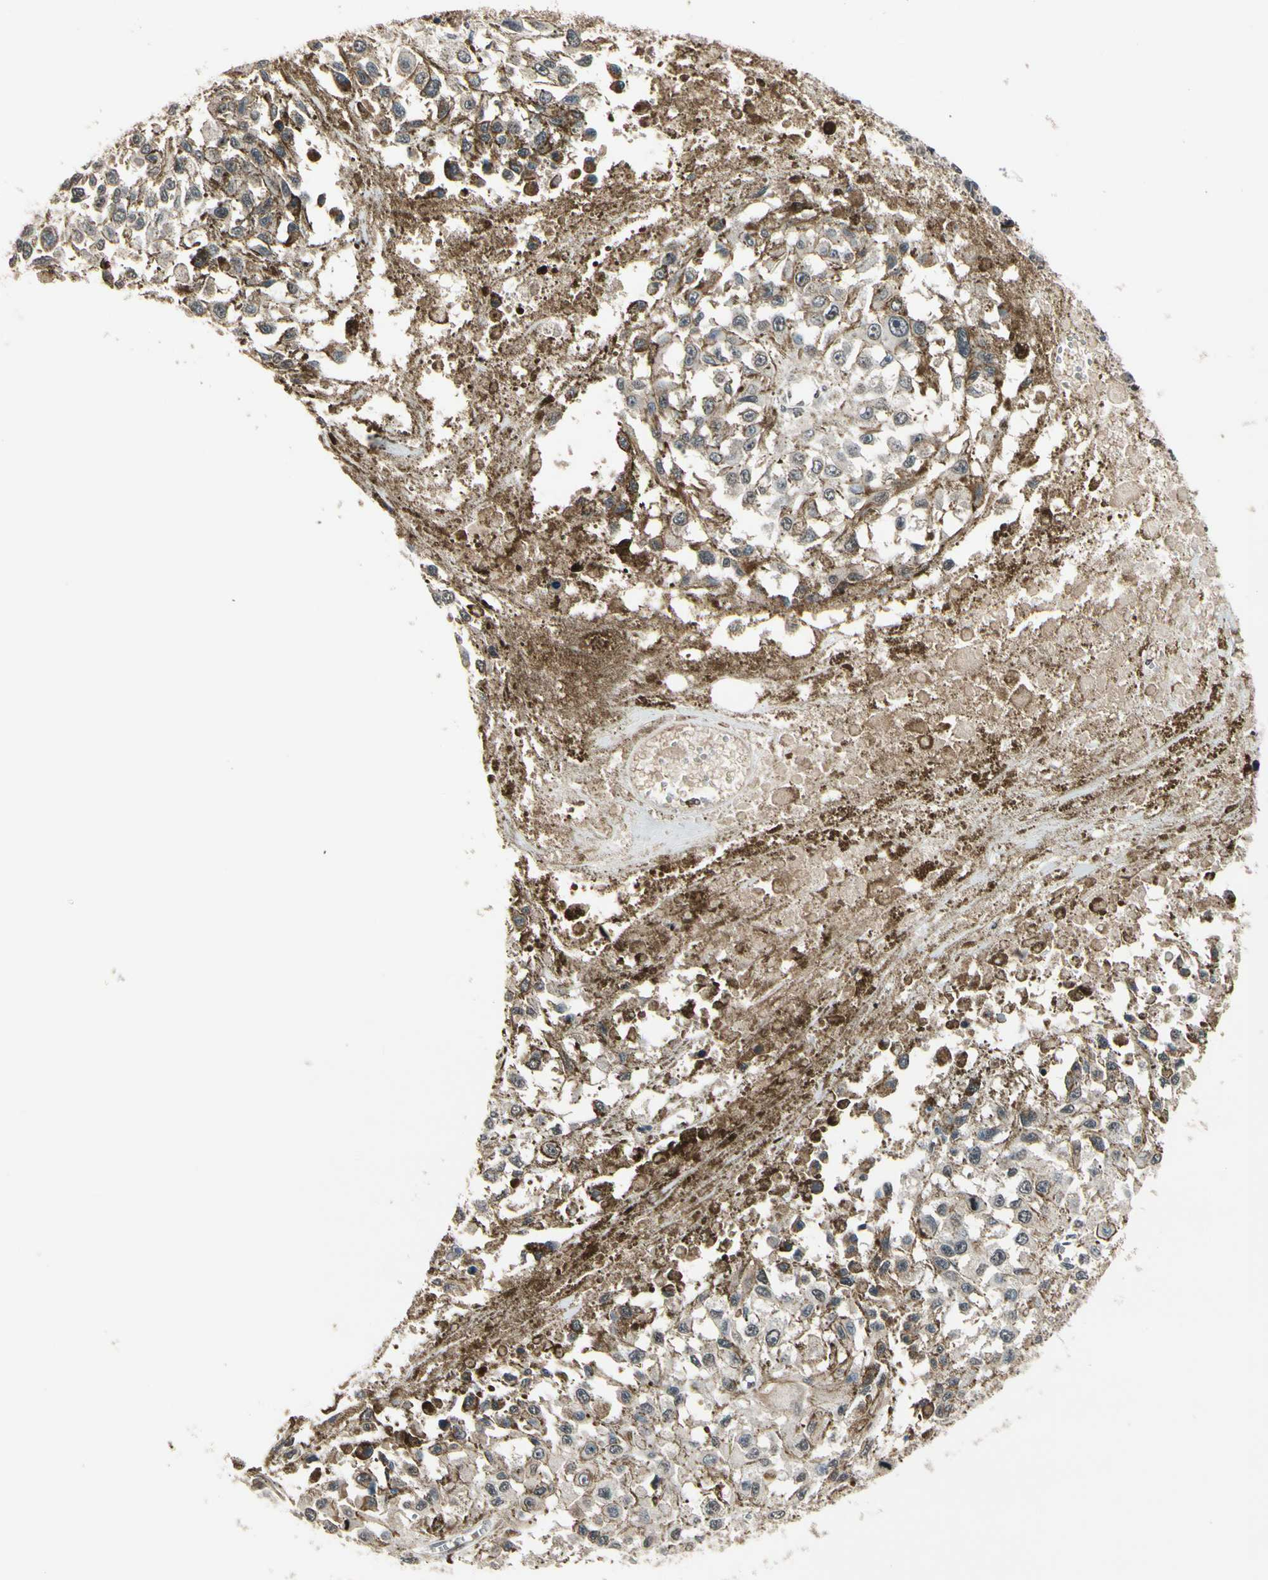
{"staining": {"intensity": "moderate", "quantity": ">75%", "location": "cytoplasmic/membranous"}, "tissue": "melanoma", "cell_type": "Tumor cells", "image_type": "cancer", "snomed": [{"axis": "morphology", "description": "Malignant melanoma, Metastatic site"}, {"axis": "topography", "description": "Lymph node"}], "caption": "High-magnification brightfield microscopy of melanoma stained with DAB (brown) and counterstained with hematoxylin (blue). tumor cells exhibit moderate cytoplasmic/membranous staining is present in approximately>75% of cells.", "gene": "GCLC", "patient": {"sex": "male", "age": 59}}